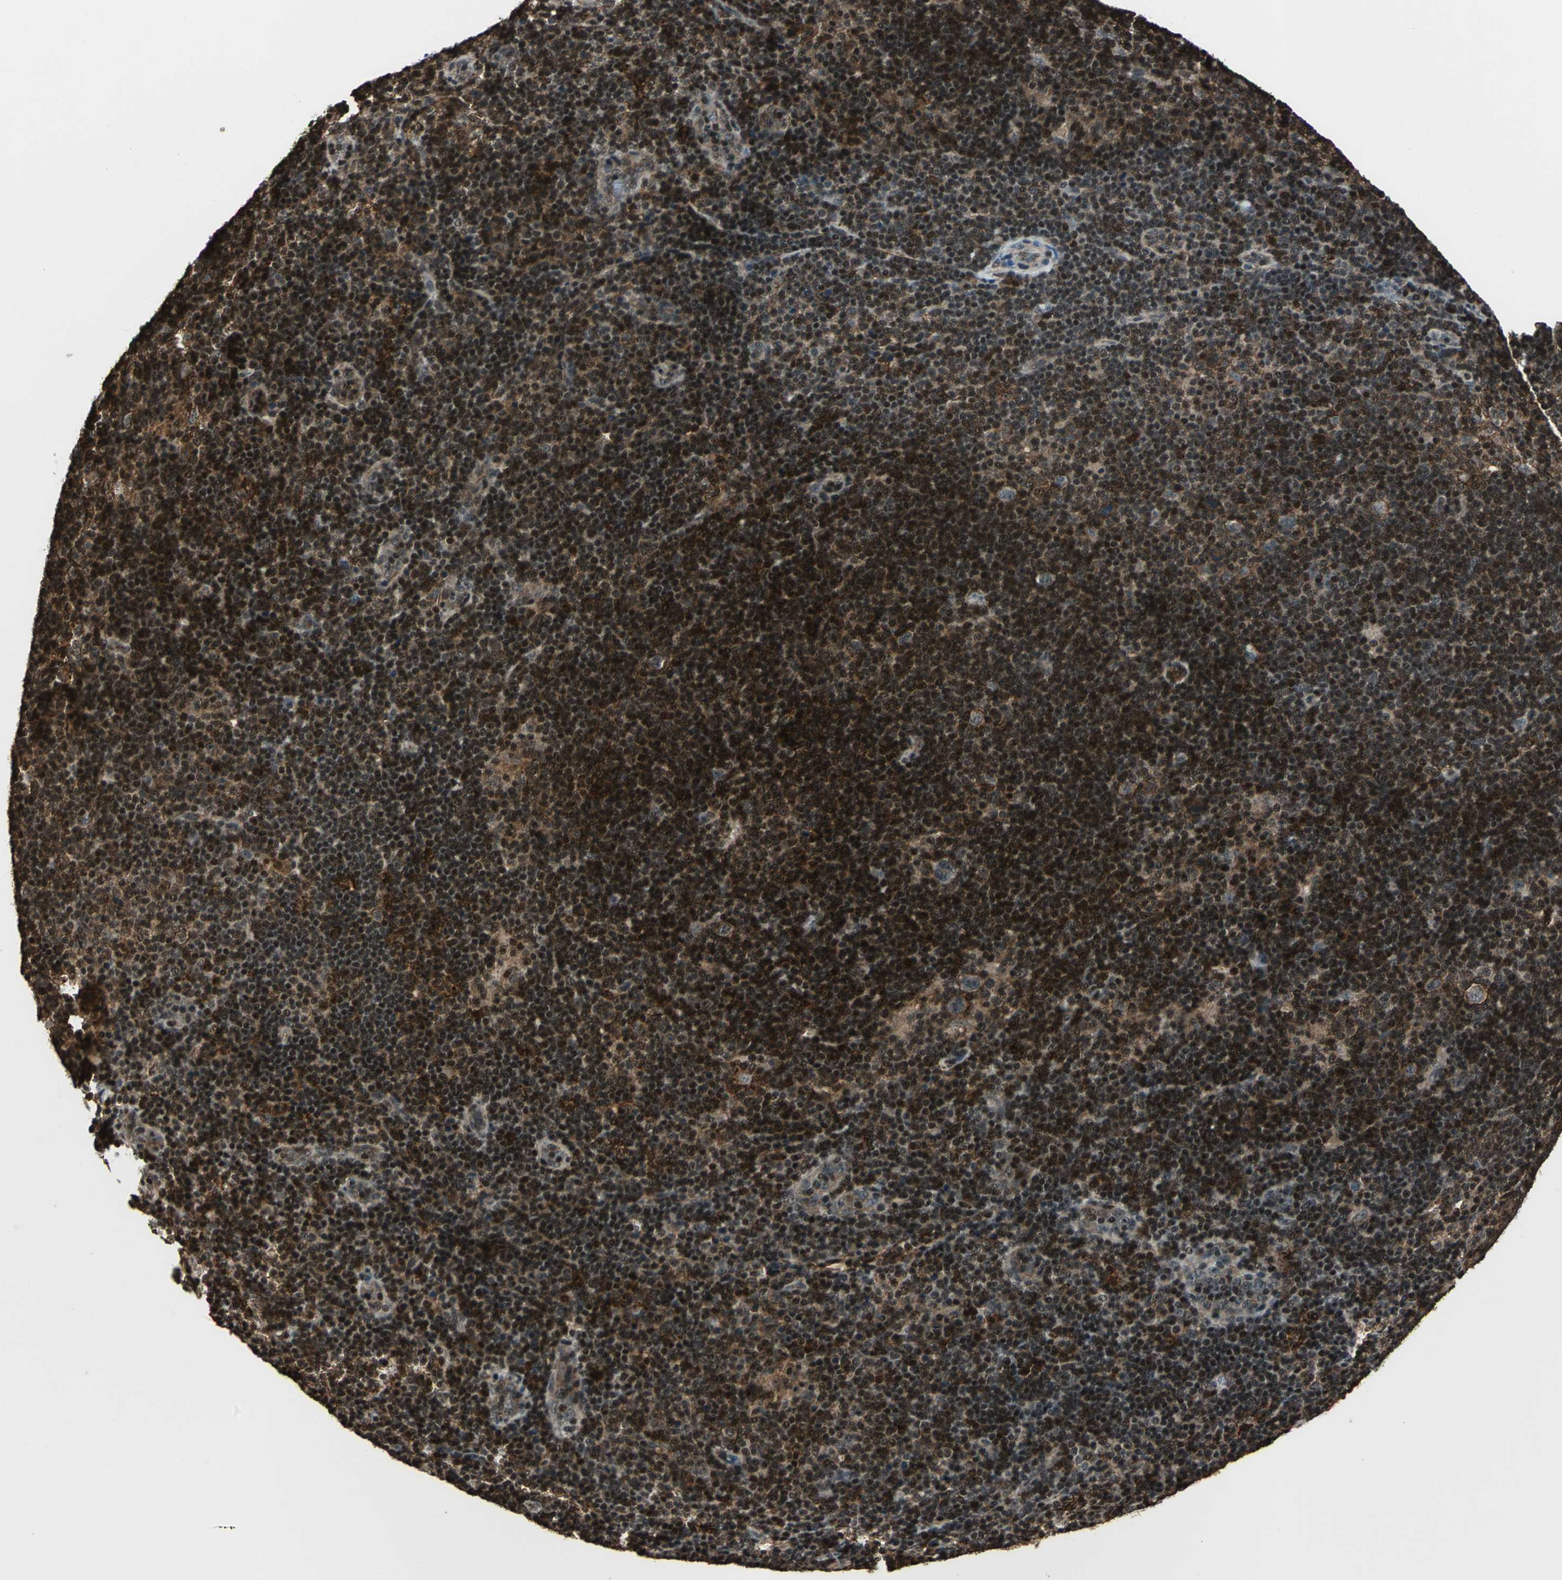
{"staining": {"intensity": "strong", "quantity": ">75%", "location": "cytoplasmic/membranous,nuclear"}, "tissue": "lymphoma", "cell_type": "Tumor cells", "image_type": "cancer", "snomed": [{"axis": "morphology", "description": "Hodgkin's disease, NOS"}, {"axis": "topography", "description": "Lymph node"}], "caption": "Brown immunohistochemical staining in human Hodgkin's disease exhibits strong cytoplasmic/membranous and nuclear expression in approximately >75% of tumor cells.", "gene": "NR2C2", "patient": {"sex": "female", "age": 57}}